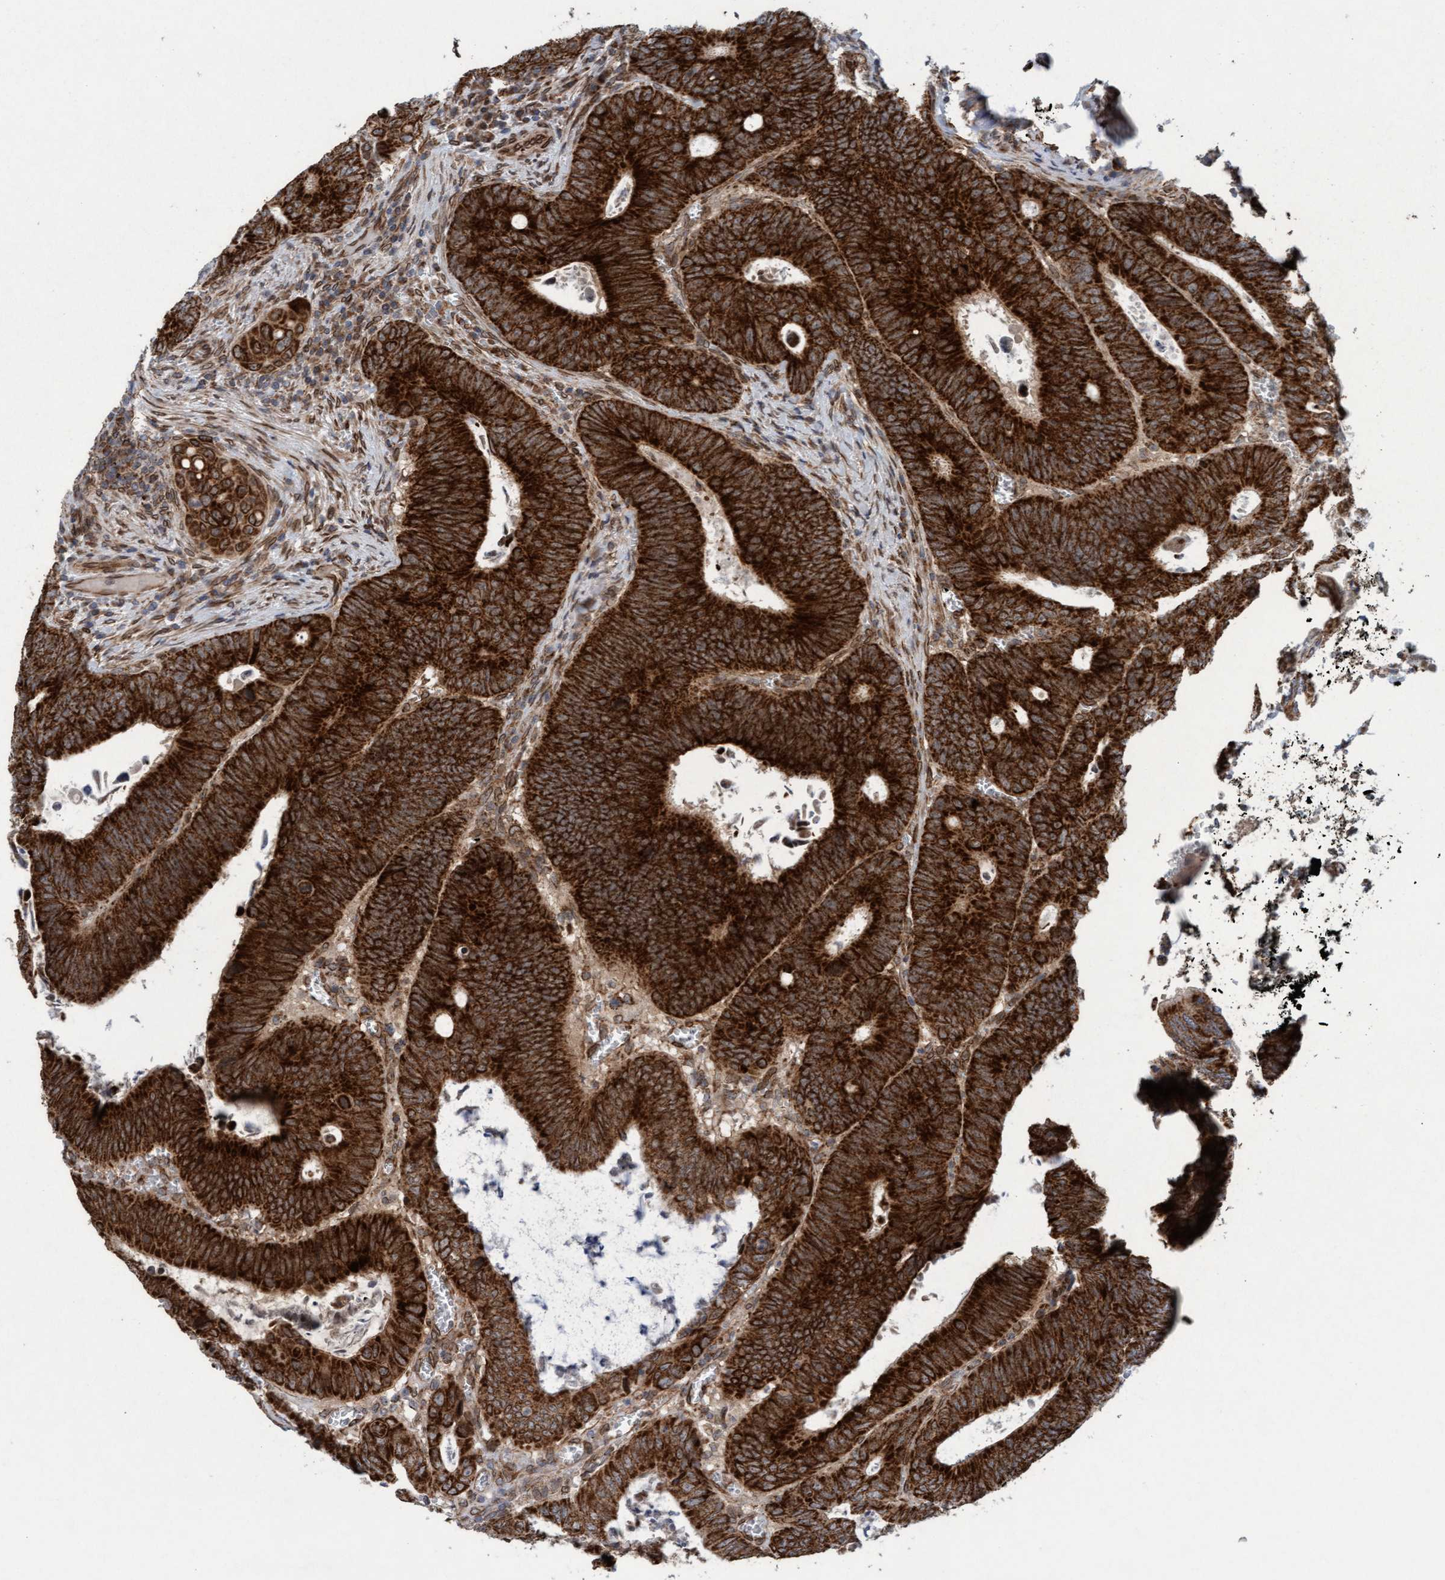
{"staining": {"intensity": "strong", "quantity": ">75%", "location": "cytoplasmic/membranous"}, "tissue": "colorectal cancer", "cell_type": "Tumor cells", "image_type": "cancer", "snomed": [{"axis": "morphology", "description": "Inflammation, NOS"}, {"axis": "morphology", "description": "Adenocarcinoma, NOS"}, {"axis": "topography", "description": "Colon"}], "caption": "Human colorectal adenocarcinoma stained for a protein (brown) exhibits strong cytoplasmic/membranous positive expression in approximately >75% of tumor cells.", "gene": "MRPS23", "patient": {"sex": "male", "age": 72}}